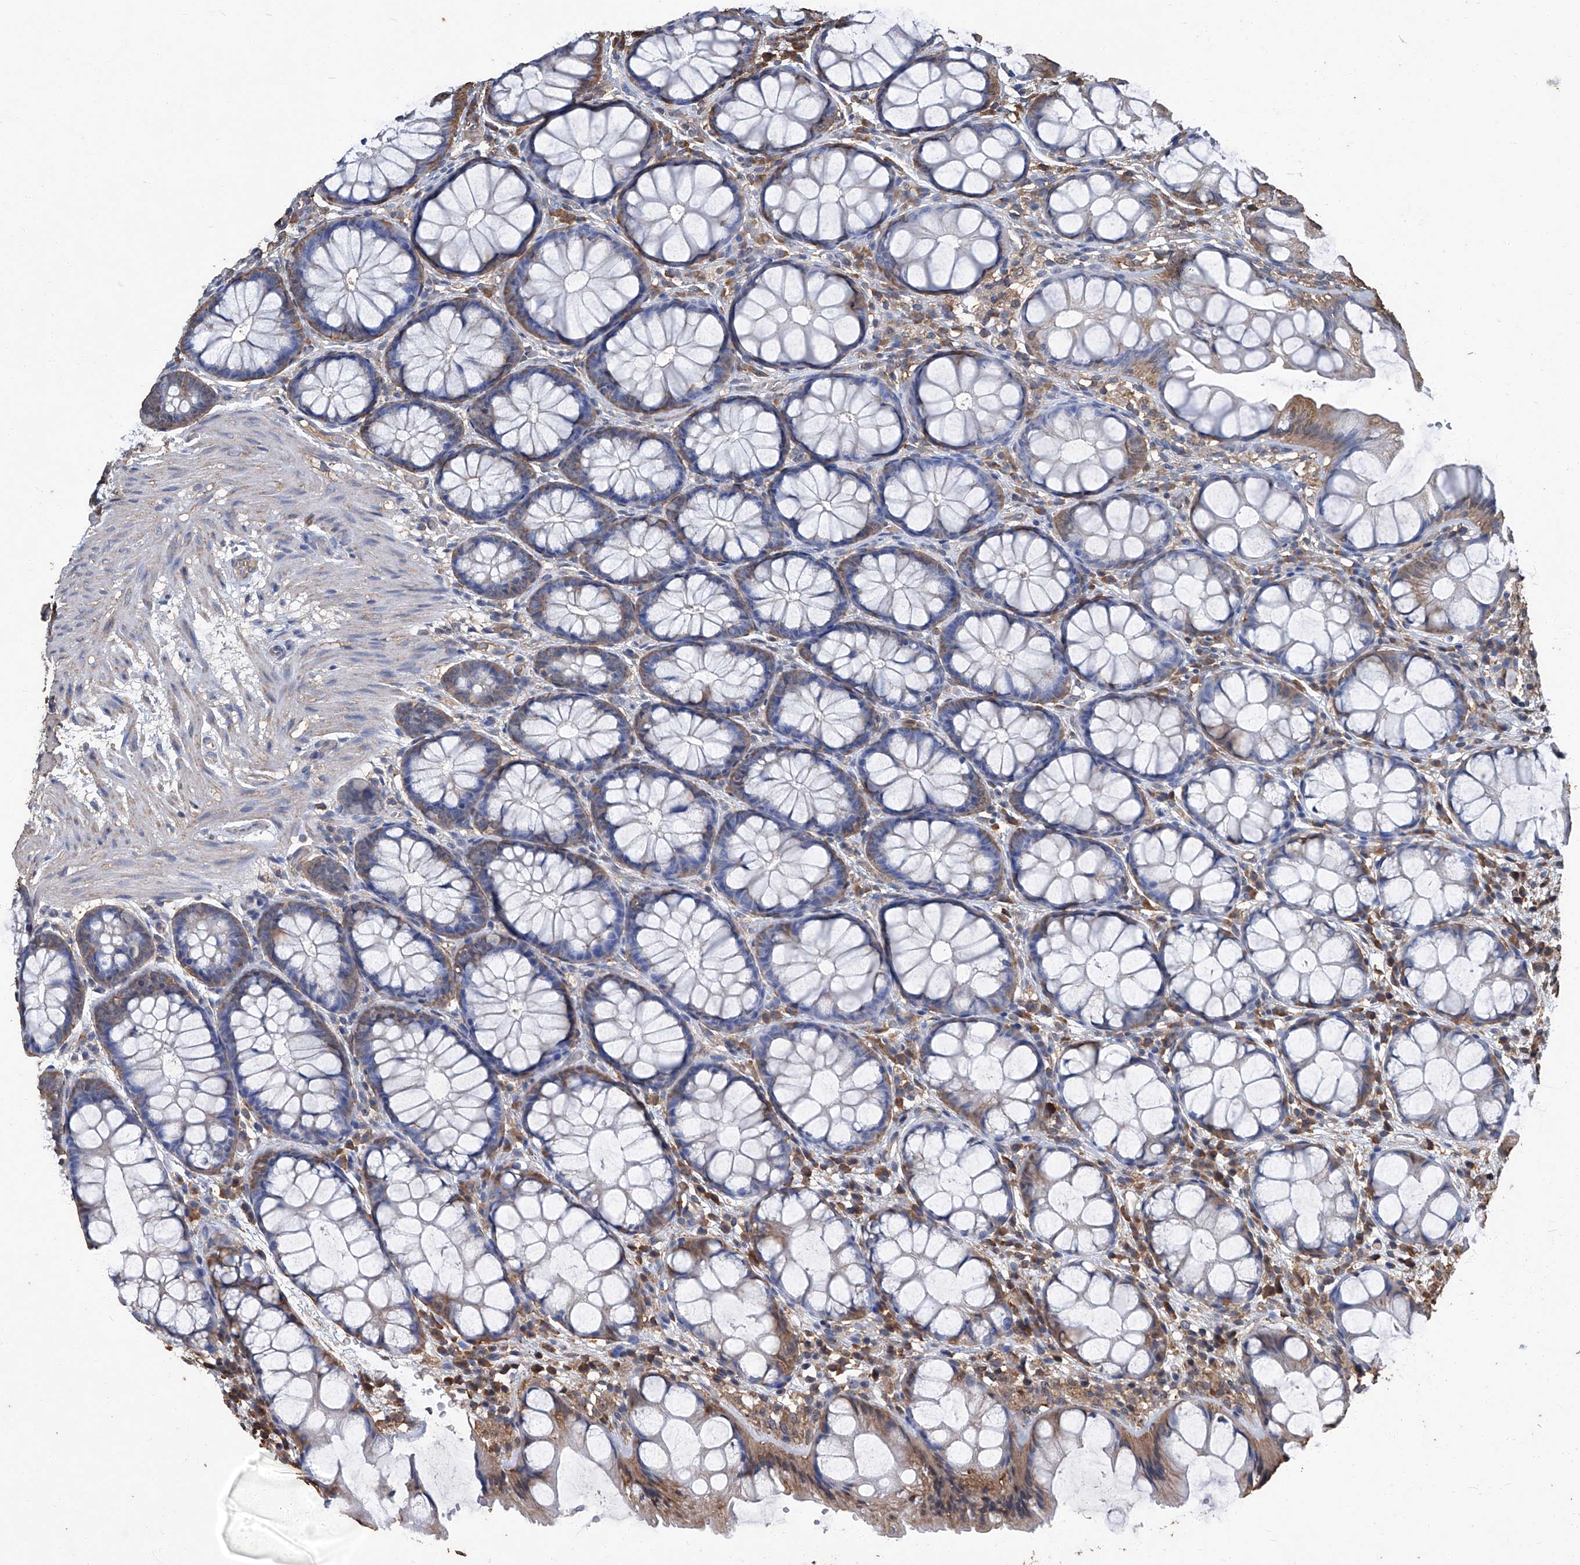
{"staining": {"intensity": "weak", "quantity": ">75%", "location": "cytoplasmic/membranous"}, "tissue": "colon", "cell_type": "Endothelial cells", "image_type": "normal", "snomed": [{"axis": "morphology", "description": "Normal tissue, NOS"}, {"axis": "topography", "description": "Colon"}], "caption": "A brown stain highlights weak cytoplasmic/membranous staining of a protein in endothelial cells of benign human colon. The protein of interest is shown in brown color, while the nuclei are stained blue.", "gene": "STARD7", "patient": {"sex": "male", "age": 47}}